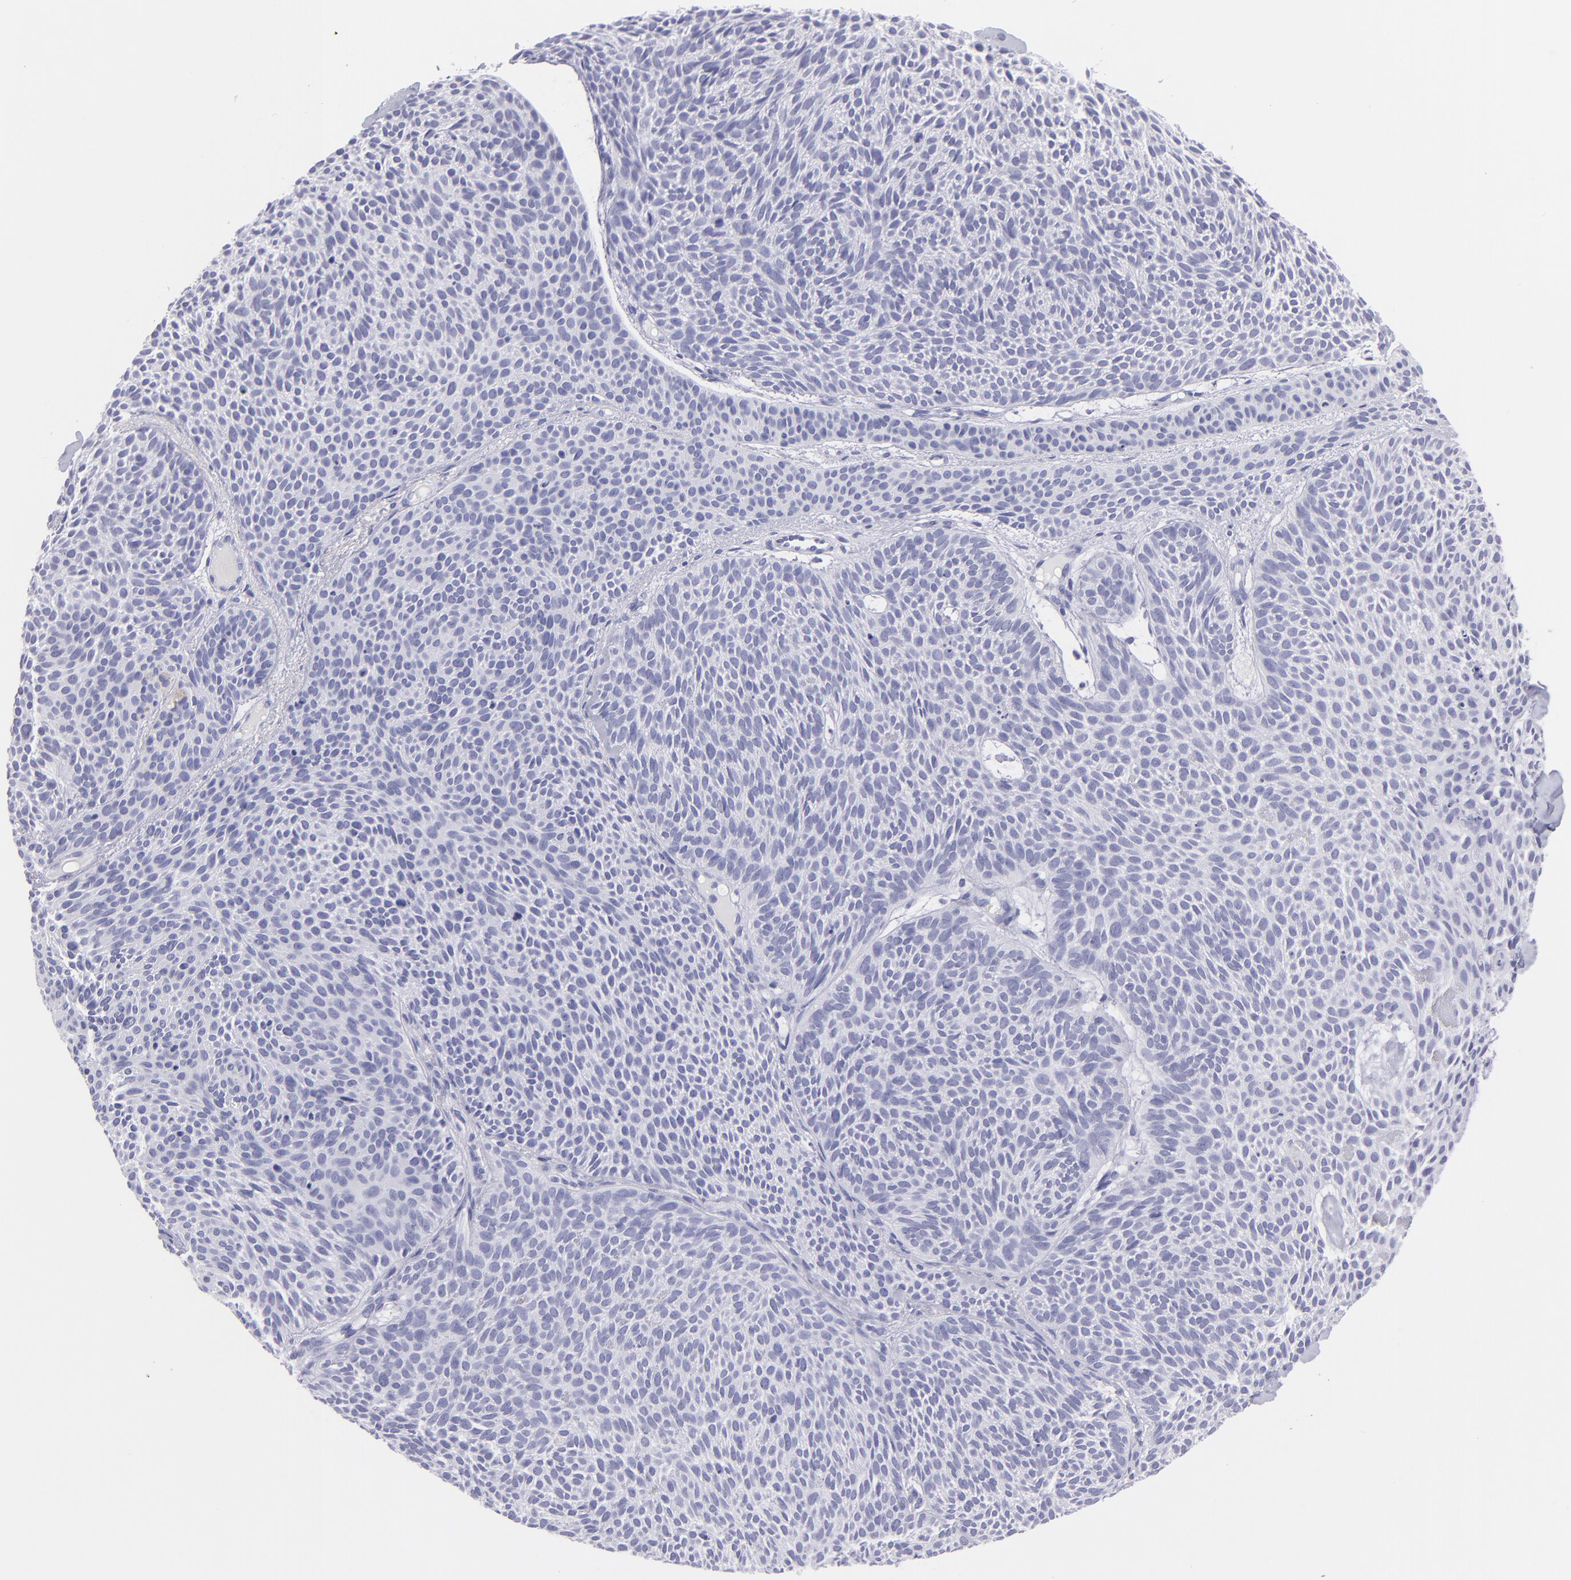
{"staining": {"intensity": "negative", "quantity": "none", "location": "none"}, "tissue": "skin cancer", "cell_type": "Tumor cells", "image_type": "cancer", "snomed": [{"axis": "morphology", "description": "Basal cell carcinoma"}, {"axis": "topography", "description": "Skin"}], "caption": "Immunohistochemical staining of basal cell carcinoma (skin) reveals no significant expression in tumor cells. The staining is performed using DAB (3,3'-diaminobenzidine) brown chromogen with nuclei counter-stained in using hematoxylin.", "gene": "CNP", "patient": {"sex": "male", "age": 84}}